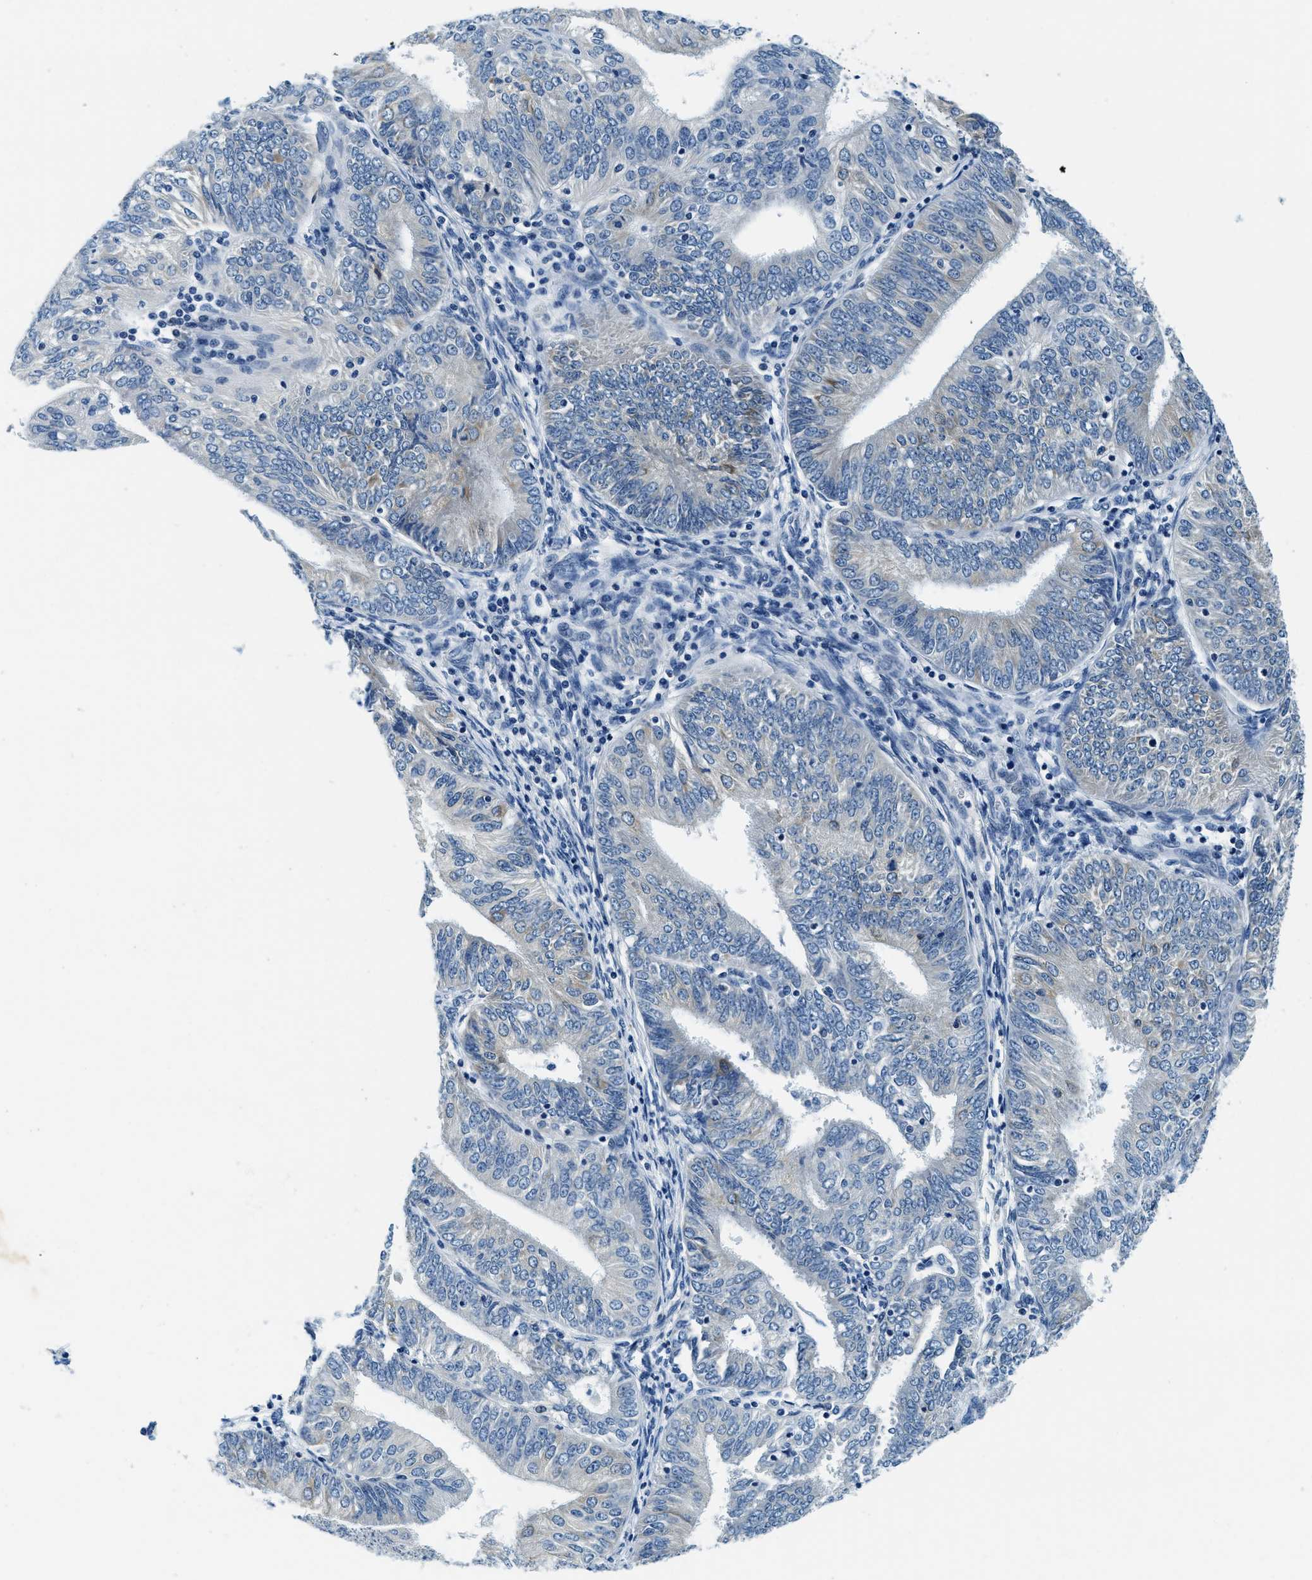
{"staining": {"intensity": "weak", "quantity": "<25%", "location": "cytoplasmic/membranous"}, "tissue": "endometrial cancer", "cell_type": "Tumor cells", "image_type": "cancer", "snomed": [{"axis": "morphology", "description": "Adenocarcinoma, NOS"}, {"axis": "topography", "description": "Endometrium"}], "caption": "Immunohistochemical staining of human endometrial cancer (adenocarcinoma) demonstrates no significant positivity in tumor cells.", "gene": "UBAC2", "patient": {"sex": "female", "age": 58}}